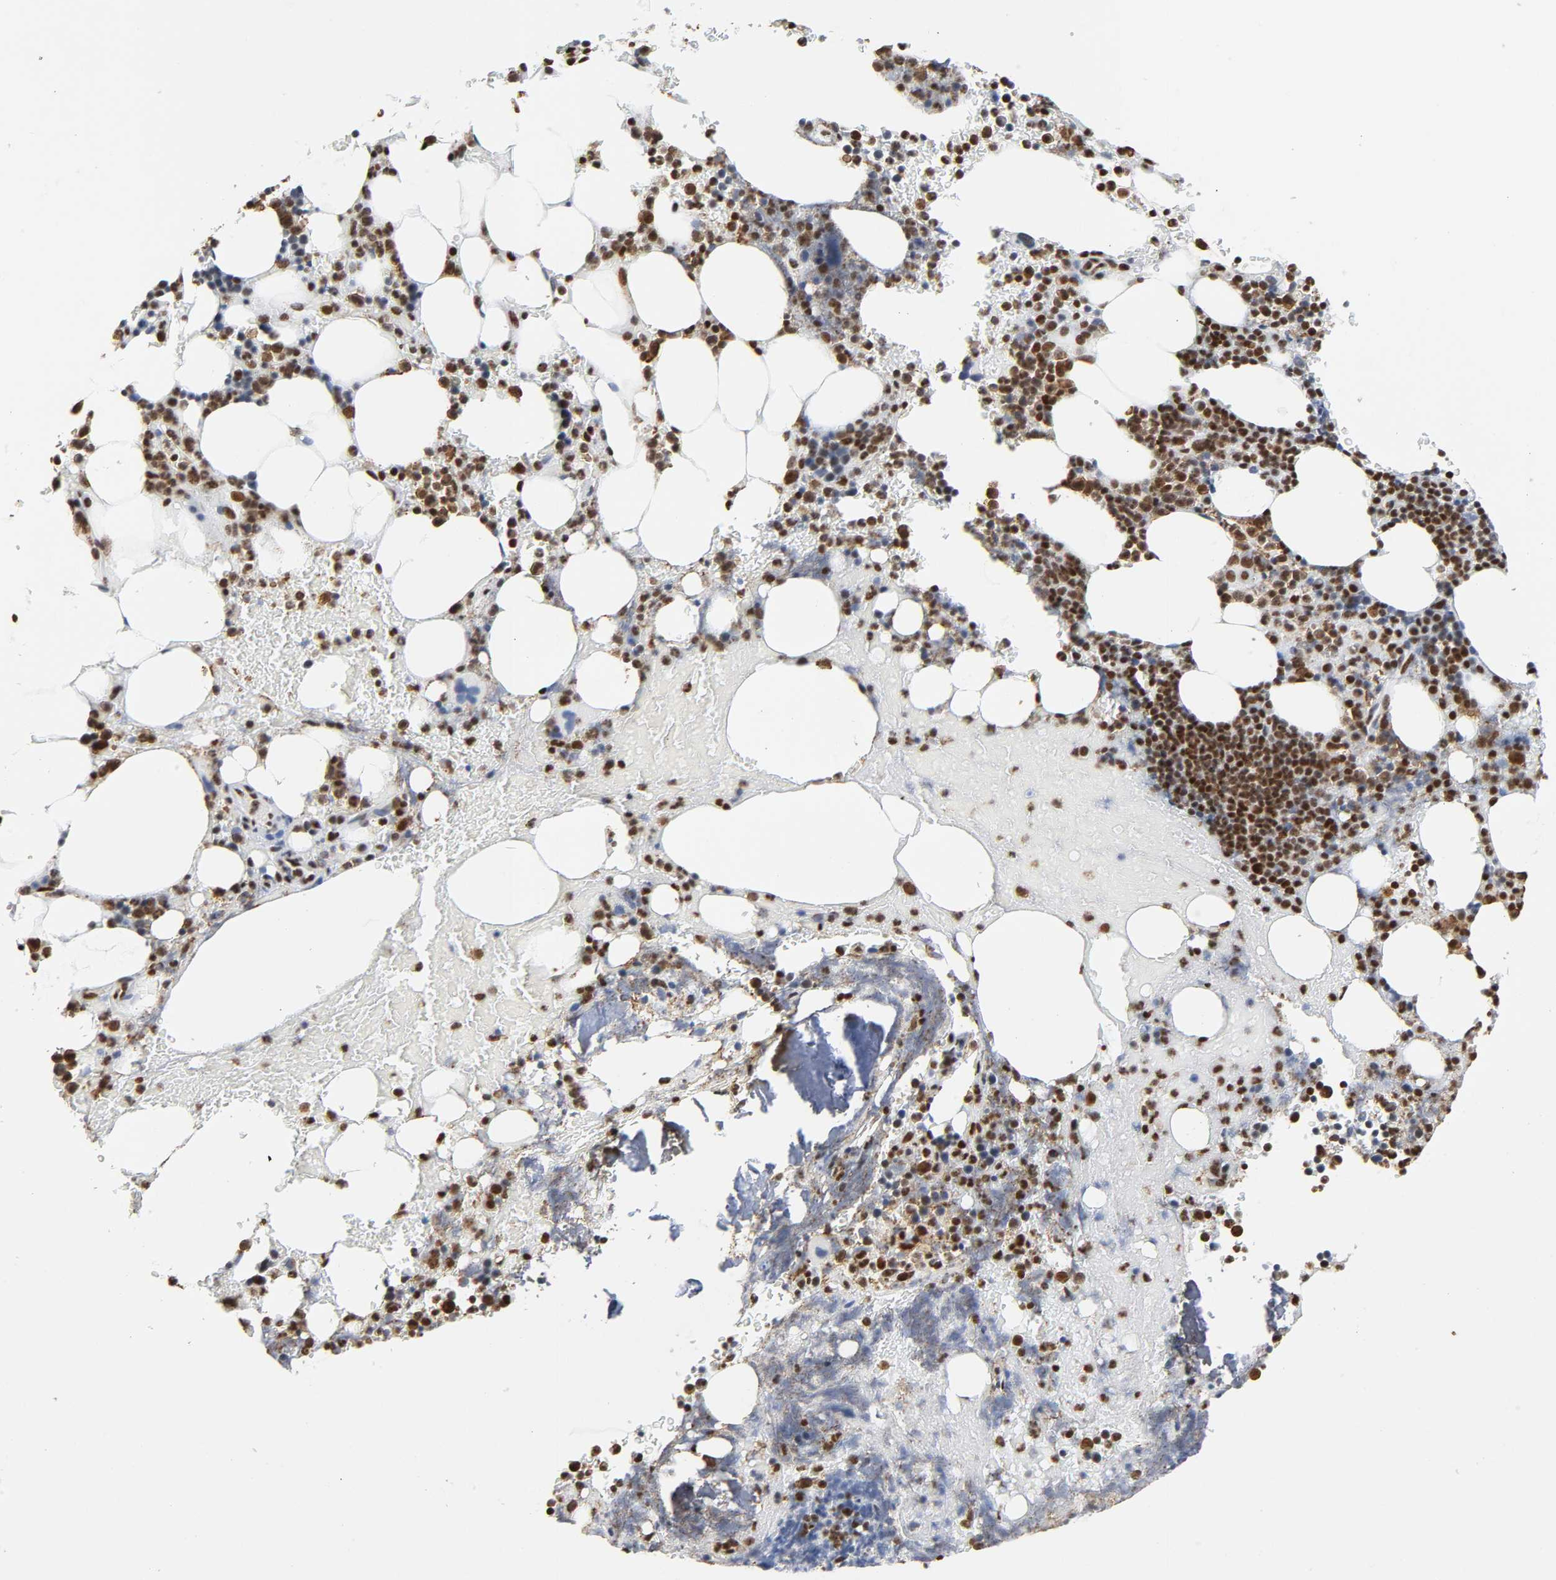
{"staining": {"intensity": "strong", "quantity": ">75%", "location": "nuclear"}, "tissue": "bone marrow", "cell_type": "Hematopoietic cells", "image_type": "normal", "snomed": [{"axis": "morphology", "description": "Normal tissue, NOS"}, {"axis": "topography", "description": "Bone marrow"}], "caption": "Benign bone marrow exhibits strong nuclear expression in approximately >75% of hematopoietic cells, visualized by immunohistochemistry.", "gene": "SUMO1", "patient": {"sex": "female", "age": 73}}